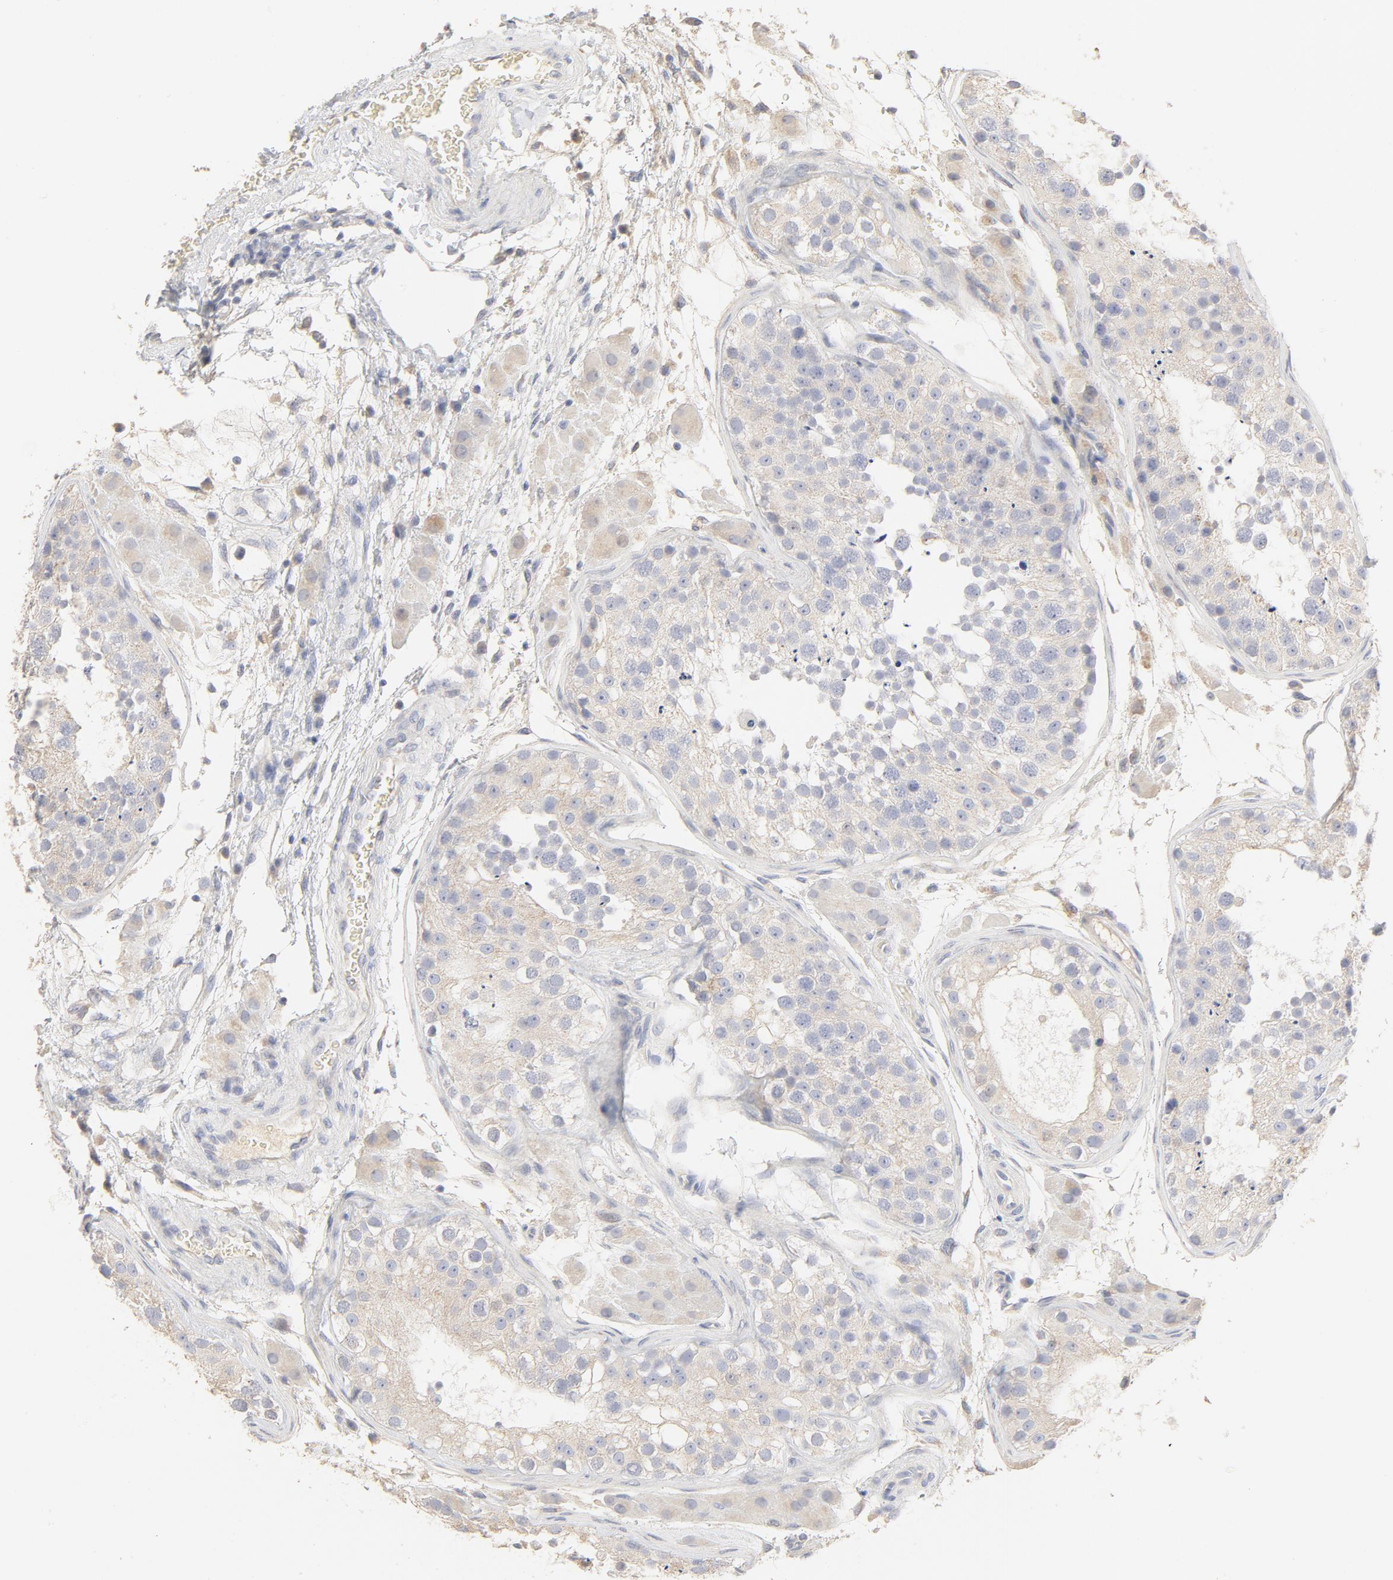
{"staining": {"intensity": "negative", "quantity": "none", "location": "none"}, "tissue": "testis", "cell_type": "Cells in seminiferous ducts", "image_type": "normal", "snomed": [{"axis": "morphology", "description": "Normal tissue, NOS"}, {"axis": "topography", "description": "Testis"}], "caption": "This is a image of immunohistochemistry (IHC) staining of benign testis, which shows no staining in cells in seminiferous ducts. Nuclei are stained in blue.", "gene": "FCGBP", "patient": {"sex": "male", "age": 26}}